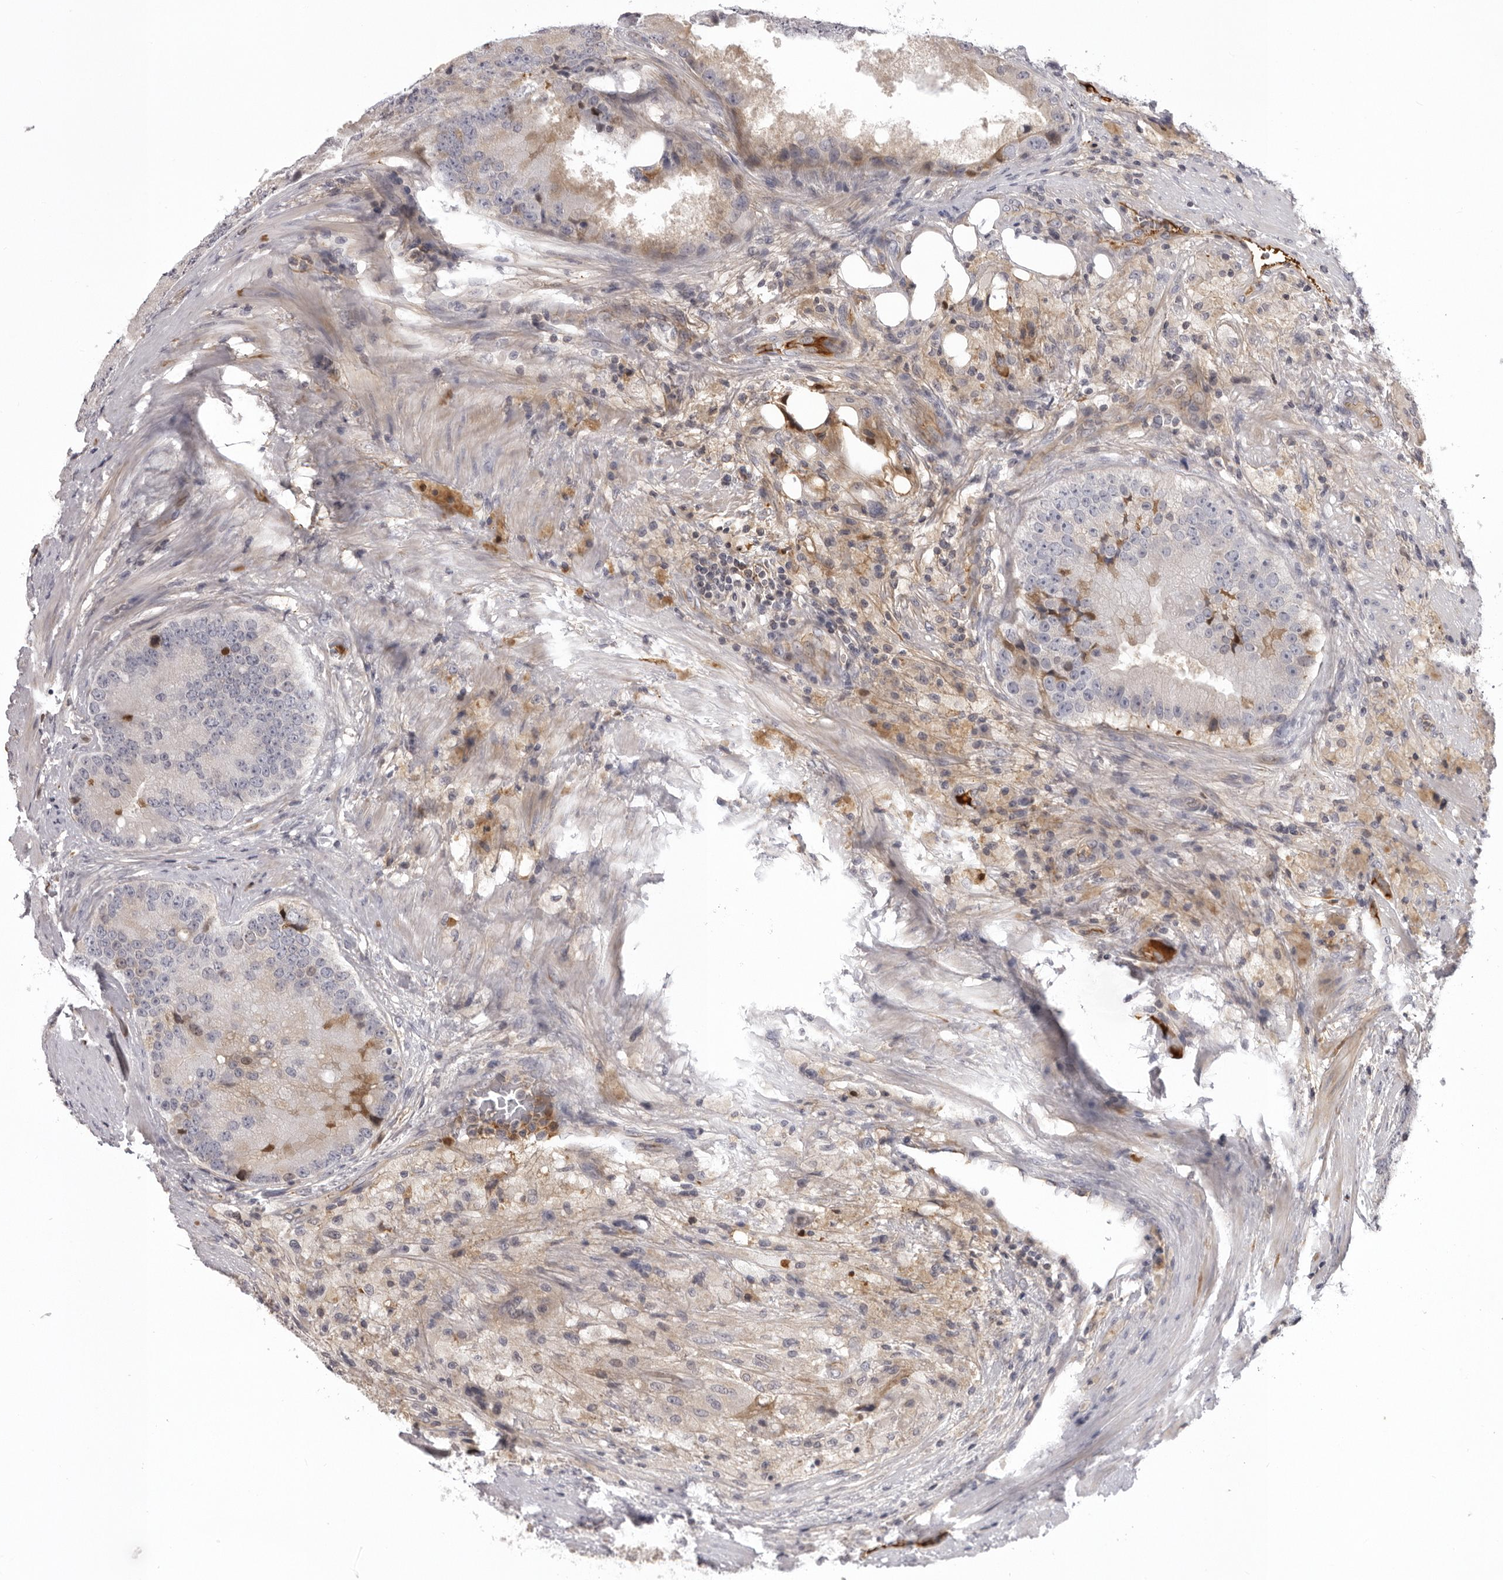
{"staining": {"intensity": "negative", "quantity": "none", "location": "none"}, "tissue": "prostate cancer", "cell_type": "Tumor cells", "image_type": "cancer", "snomed": [{"axis": "morphology", "description": "Adenocarcinoma, High grade"}, {"axis": "topography", "description": "Prostate"}], "caption": "Histopathology image shows no protein expression in tumor cells of prostate adenocarcinoma (high-grade) tissue. The staining was performed using DAB to visualize the protein expression in brown, while the nuclei were stained in blue with hematoxylin (Magnification: 20x).", "gene": "PLEKHF2", "patient": {"sex": "male", "age": 70}}